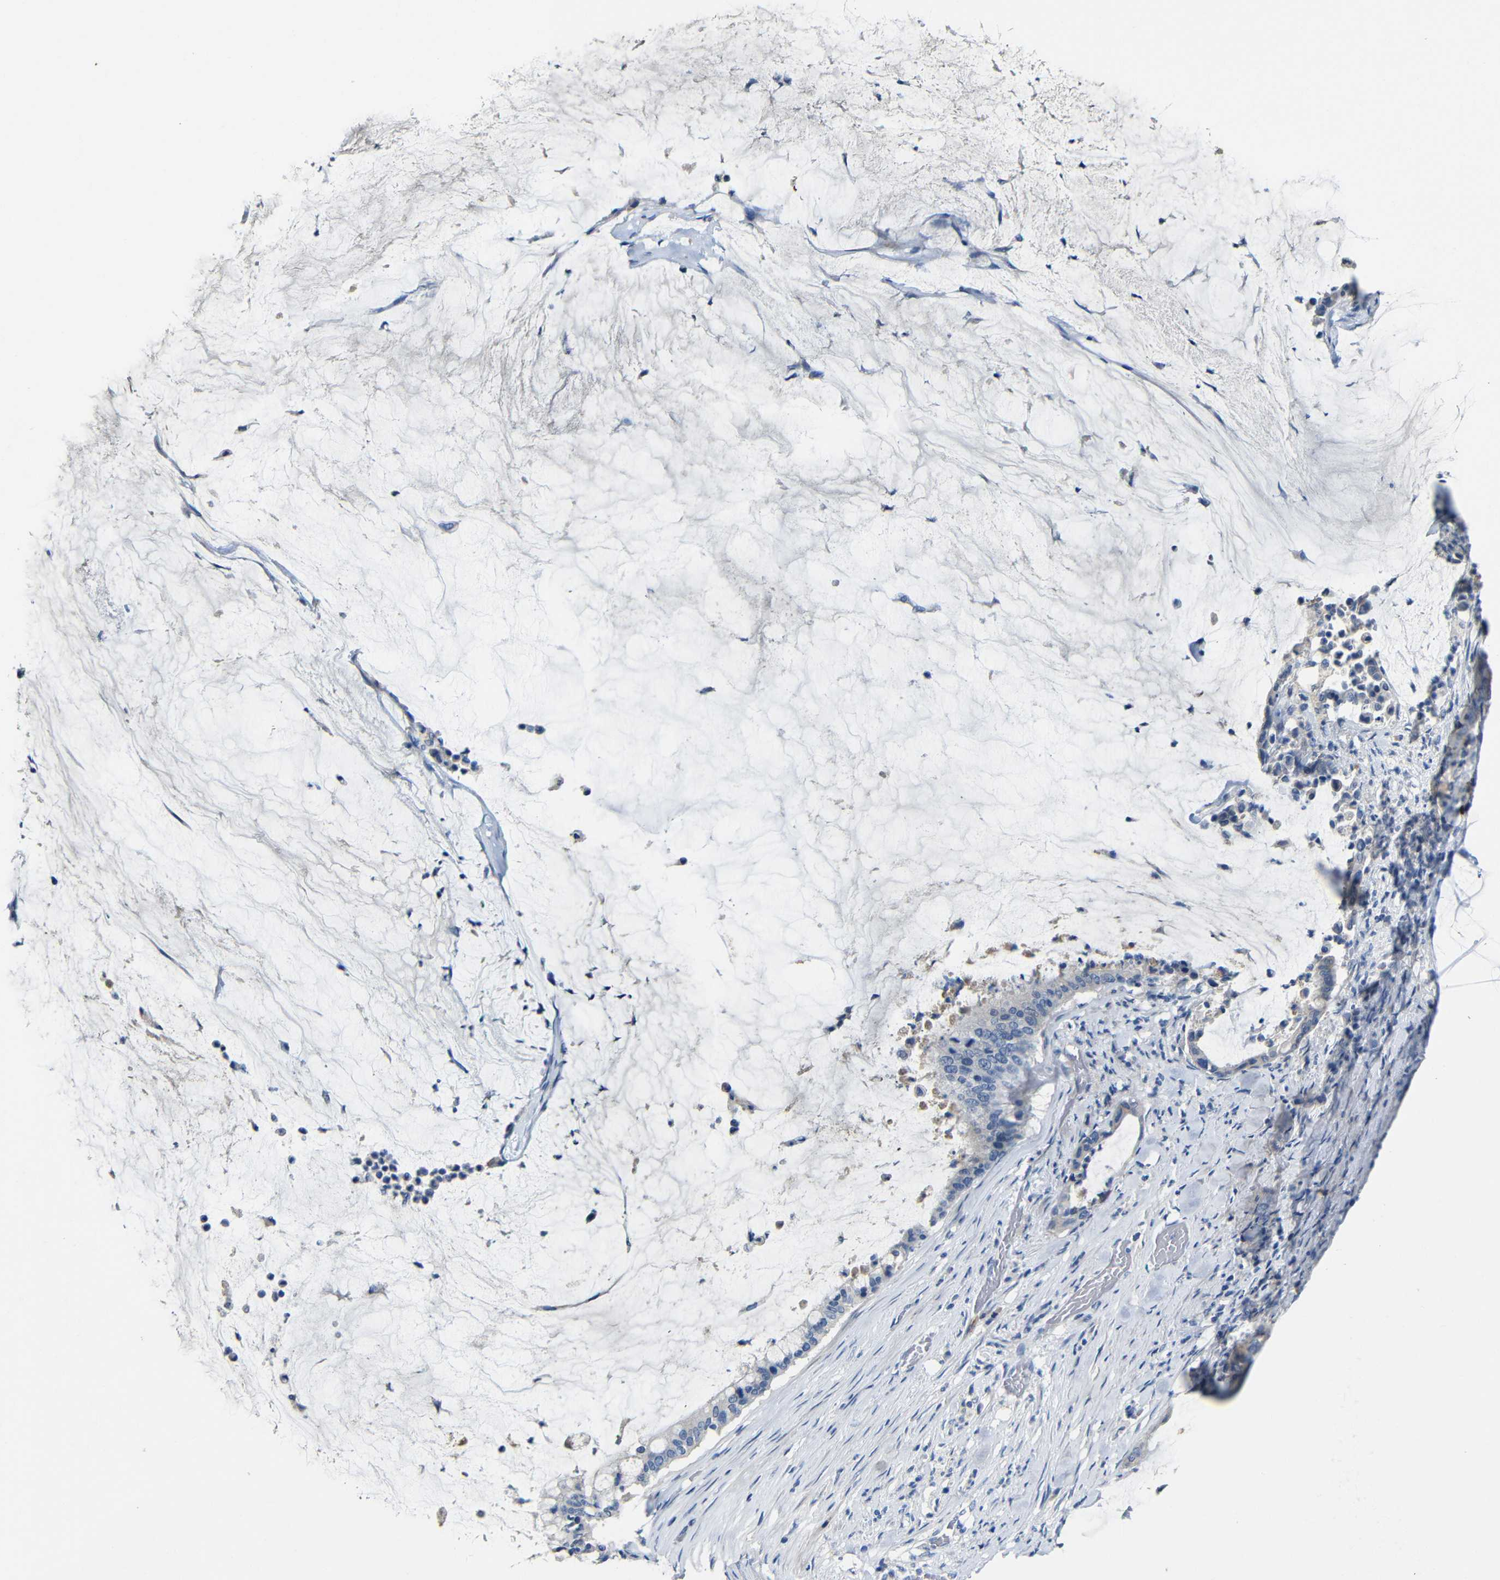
{"staining": {"intensity": "negative", "quantity": "none", "location": "none"}, "tissue": "pancreatic cancer", "cell_type": "Tumor cells", "image_type": "cancer", "snomed": [{"axis": "morphology", "description": "Adenocarcinoma, NOS"}, {"axis": "topography", "description": "Pancreas"}], "caption": "IHC micrograph of neoplastic tissue: human pancreatic cancer (adenocarcinoma) stained with DAB reveals no significant protein expression in tumor cells.", "gene": "ACKR2", "patient": {"sex": "male", "age": 41}}